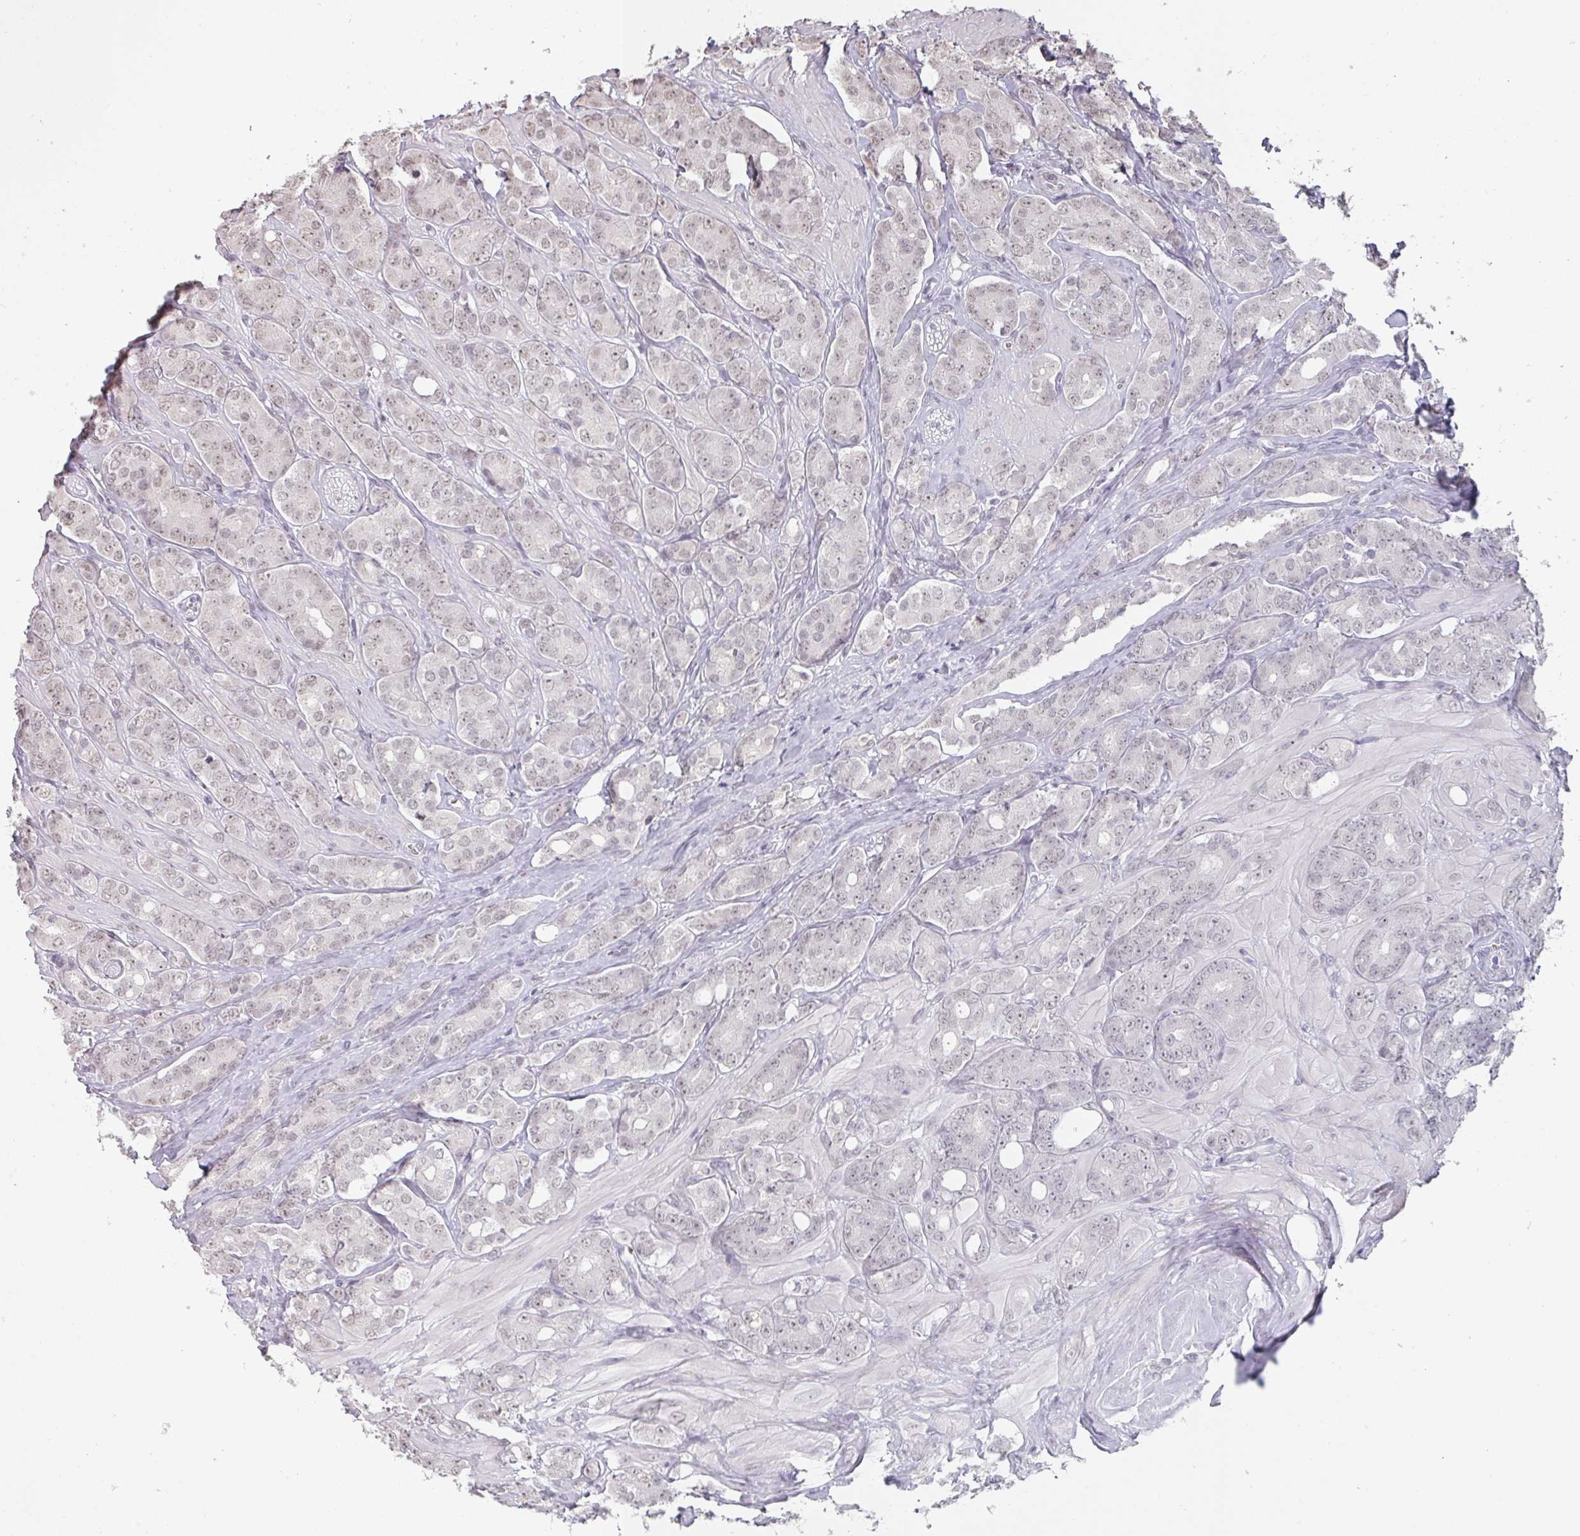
{"staining": {"intensity": "weak", "quantity": "25%-75%", "location": "nuclear"}, "tissue": "prostate cancer", "cell_type": "Tumor cells", "image_type": "cancer", "snomed": [{"axis": "morphology", "description": "Adenocarcinoma, High grade"}, {"axis": "topography", "description": "Prostate"}], "caption": "Immunohistochemistry (IHC) of human prostate cancer reveals low levels of weak nuclear positivity in about 25%-75% of tumor cells.", "gene": "SPRR1A", "patient": {"sex": "male", "age": 62}}